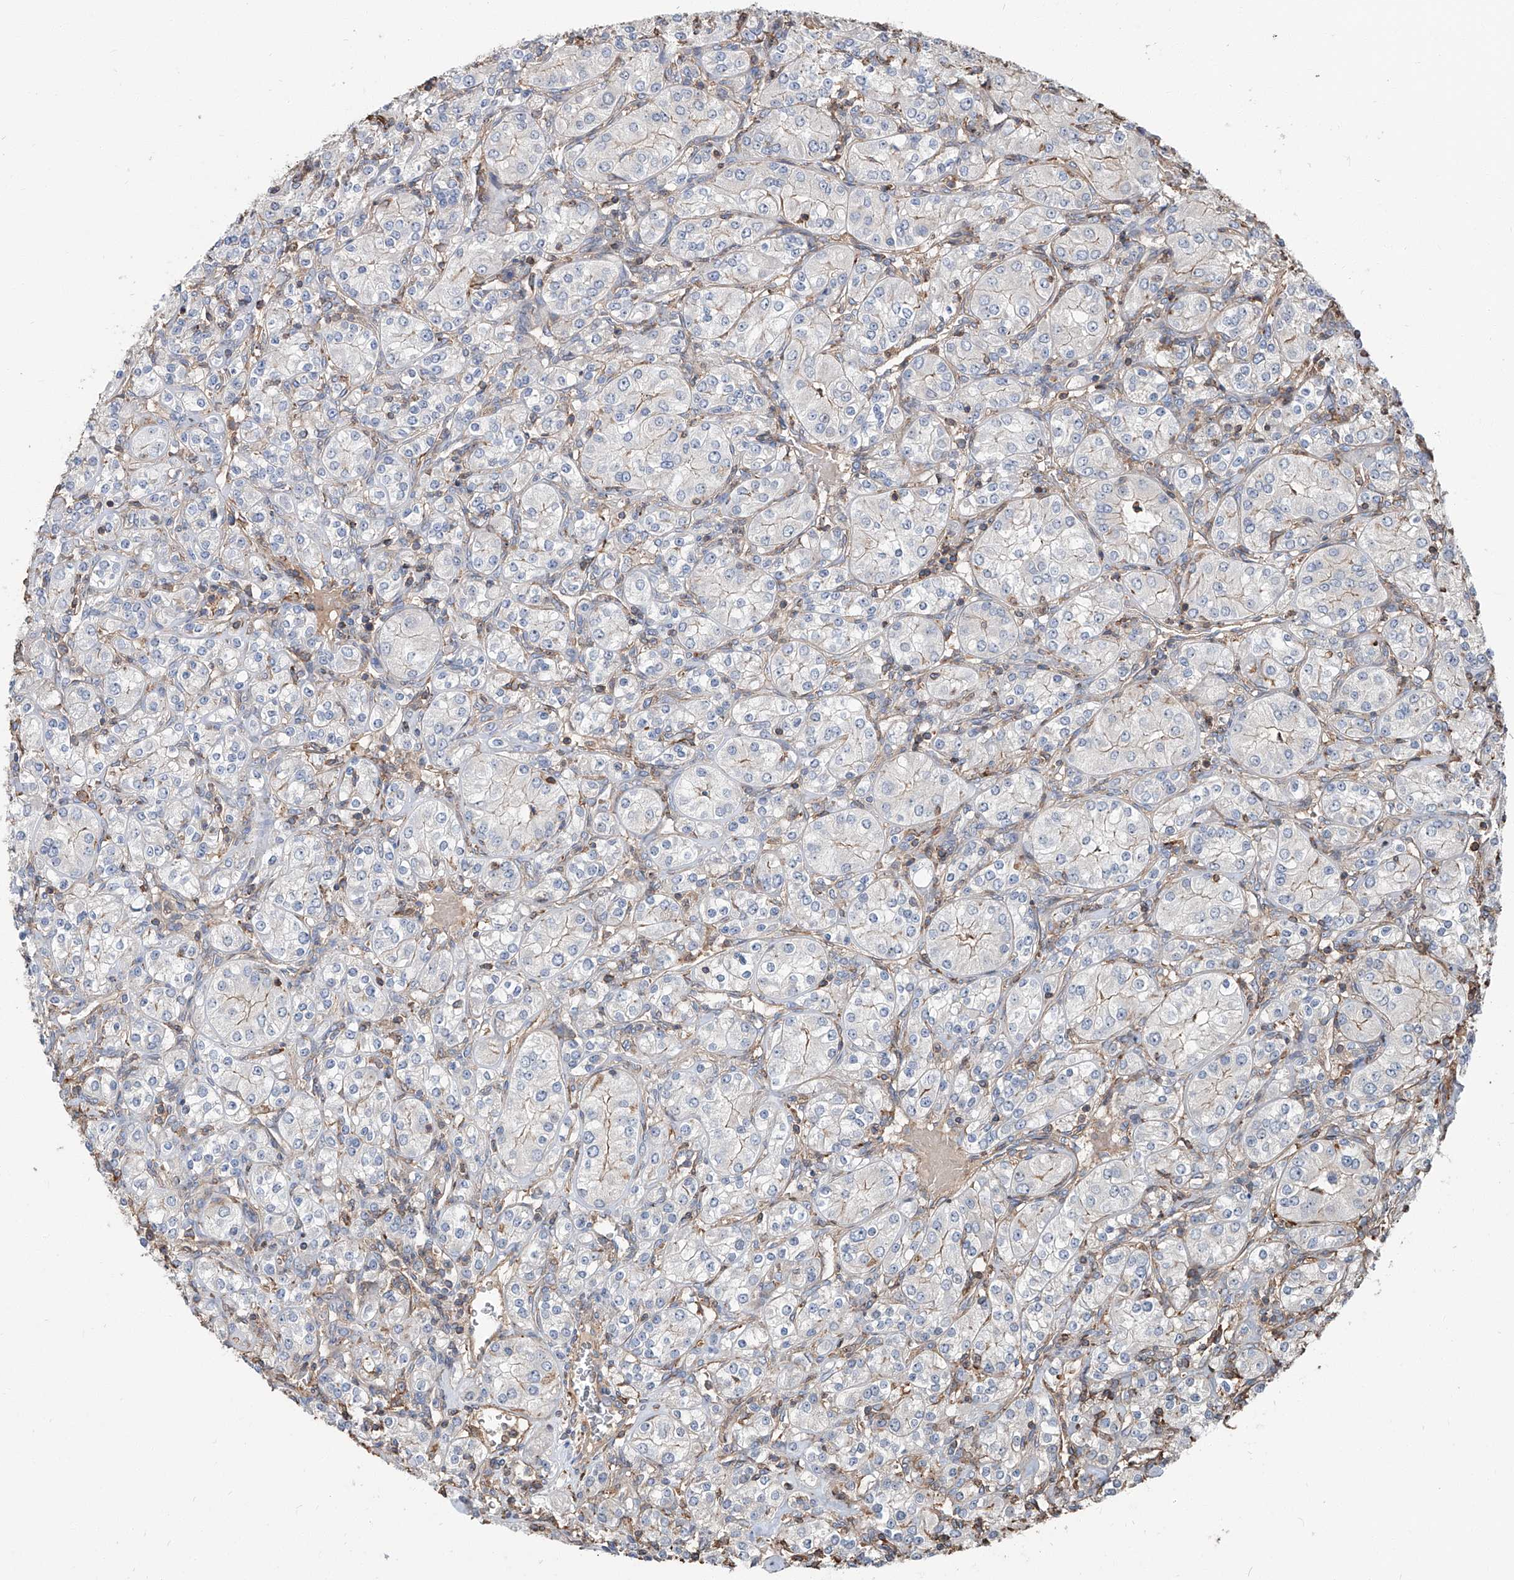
{"staining": {"intensity": "negative", "quantity": "none", "location": "none"}, "tissue": "renal cancer", "cell_type": "Tumor cells", "image_type": "cancer", "snomed": [{"axis": "morphology", "description": "Adenocarcinoma, NOS"}, {"axis": "topography", "description": "Kidney"}], "caption": "Renal adenocarcinoma stained for a protein using immunohistochemistry exhibits no staining tumor cells.", "gene": "PIEZO2", "patient": {"sex": "male", "age": 77}}